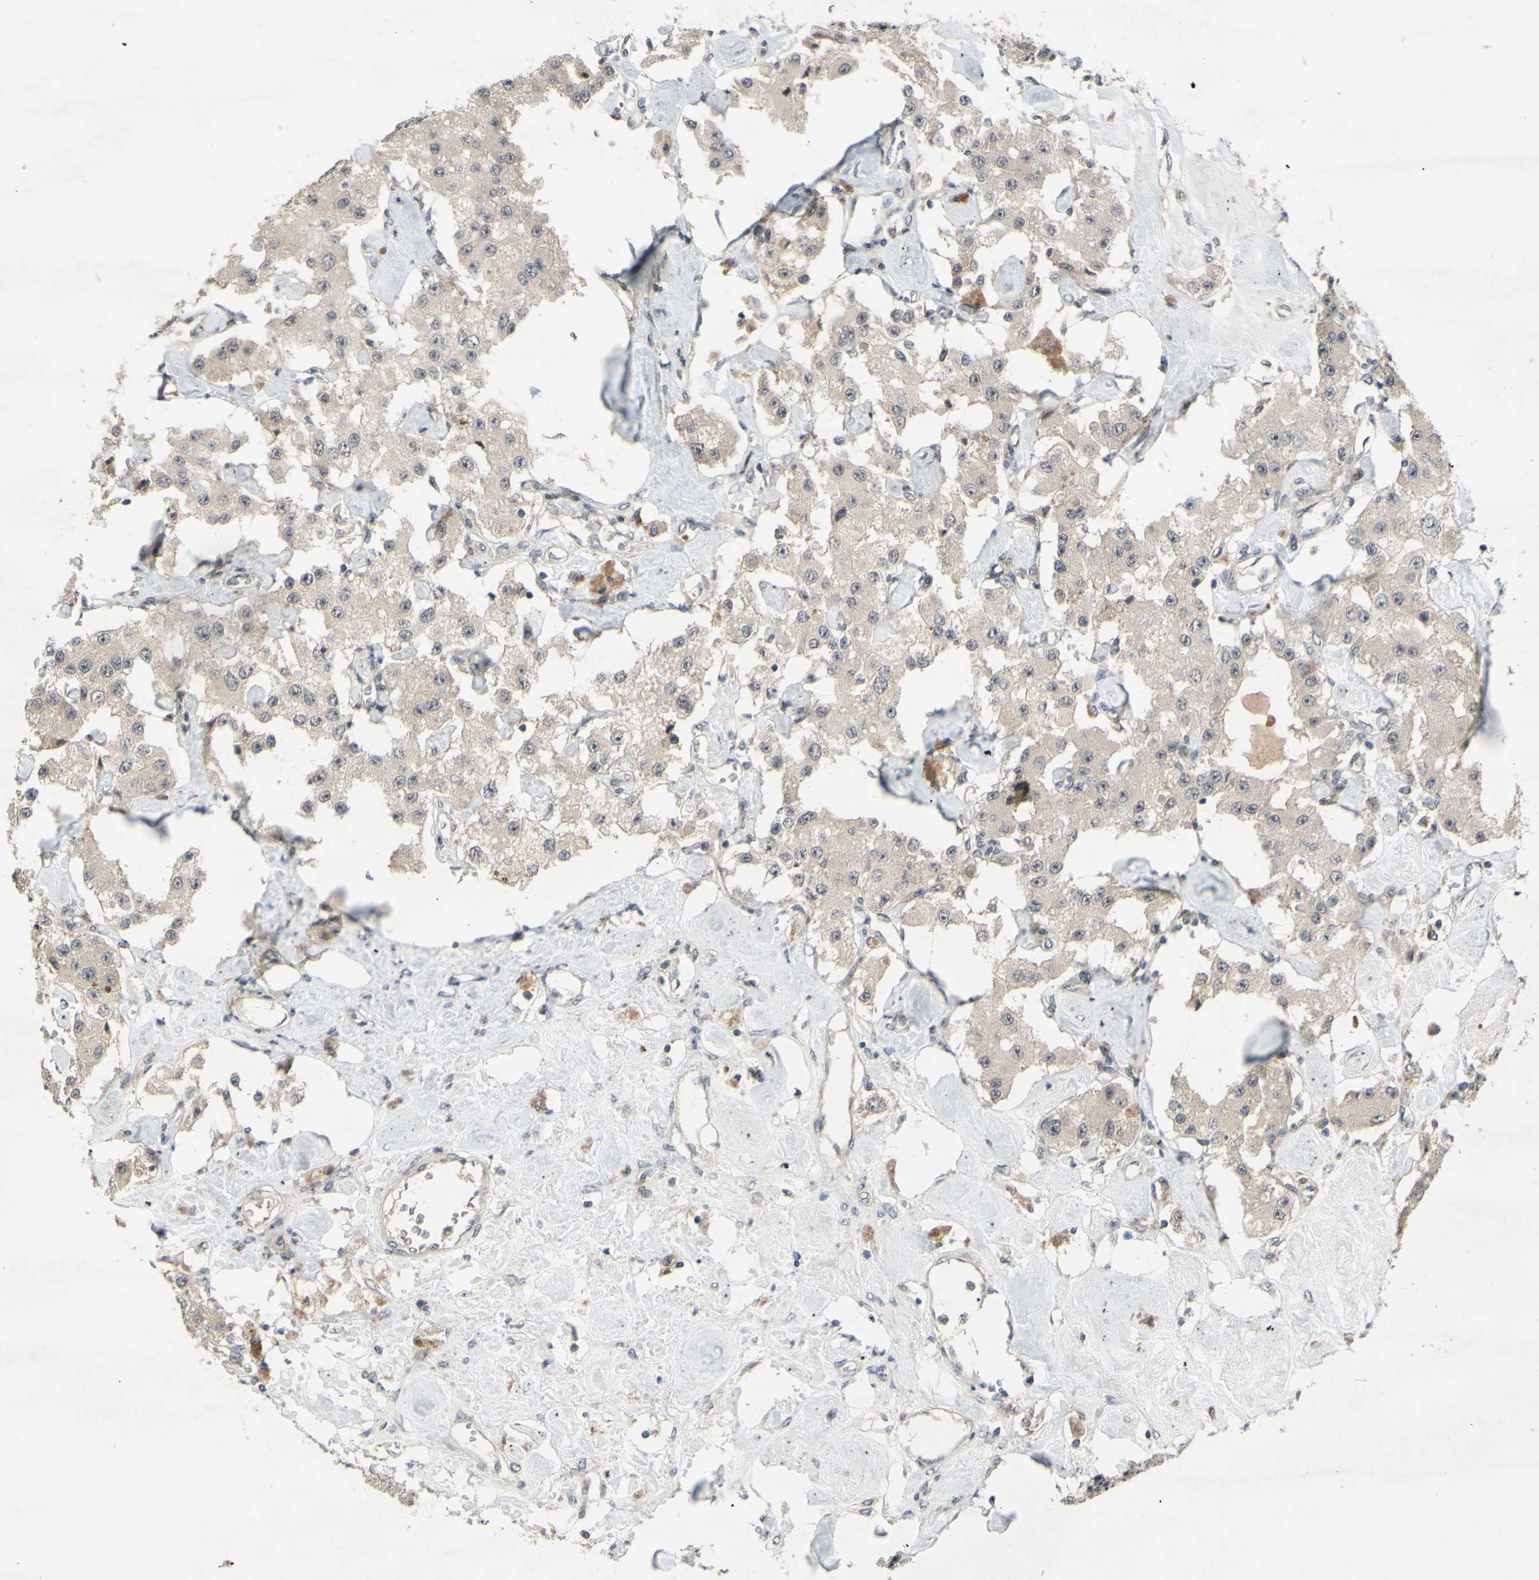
{"staining": {"intensity": "weak", "quantity": ">75%", "location": "cytoplasmic/membranous"}, "tissue": "carcinoid", "cell_type": "Tumor cells", "image_type": "cancer", "snomed": [{"axis": "morphology", "description": "Carcinoid, malignant, NOS"}, {"axis": "topography", "description": "Pancreas"}], "caption": "Tumor cells show weak cytoplasmic/membranous staining in approximately >75% of cells in malignant carcinoid. The staining is performed using DAB (3,3'-diaminobenzidine) brown chromogen to label protein expression. The nuclei are counter-stained blue using hematoxylin.", "gene": "ALK", "patient": {"sex": "male", "age": 41}}